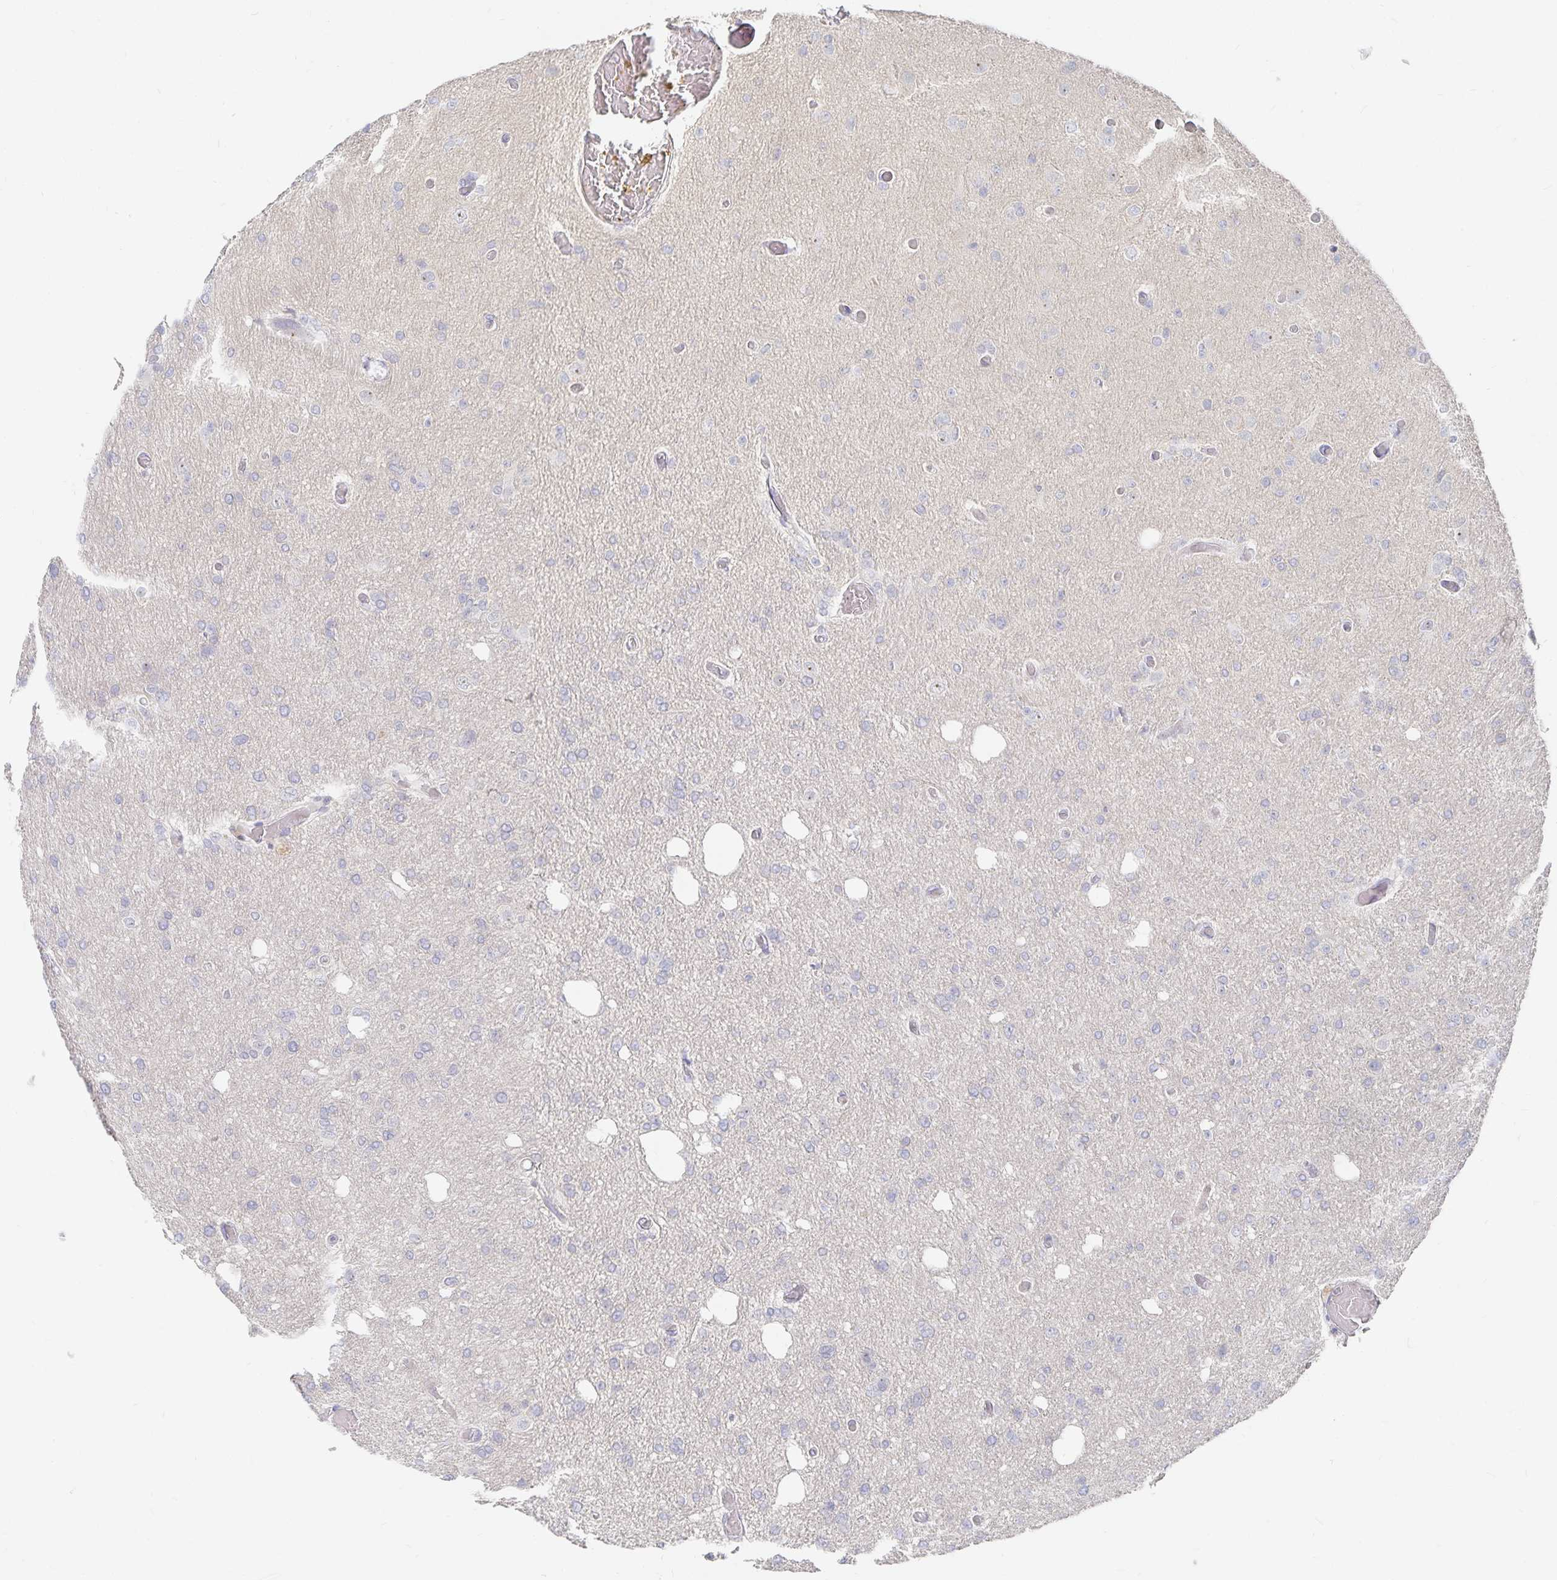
{"staining": {"intensity": "negative", "quantity": "none", "location": "none"}, "tissue": "glioma", "cell_type": "Tumor cells", "image_type": "cancer", "snomed": [{"axis": "morphology", "description": "Glioma, malignant, Low grade"}, {"axis": "topography", "description": "Brain"}], "caption": "Tumor cells show no significant protein staining in malignant low-grade glioma.", "gene": "DNAH9", "patient": {"sex": "male", "age": 26}}